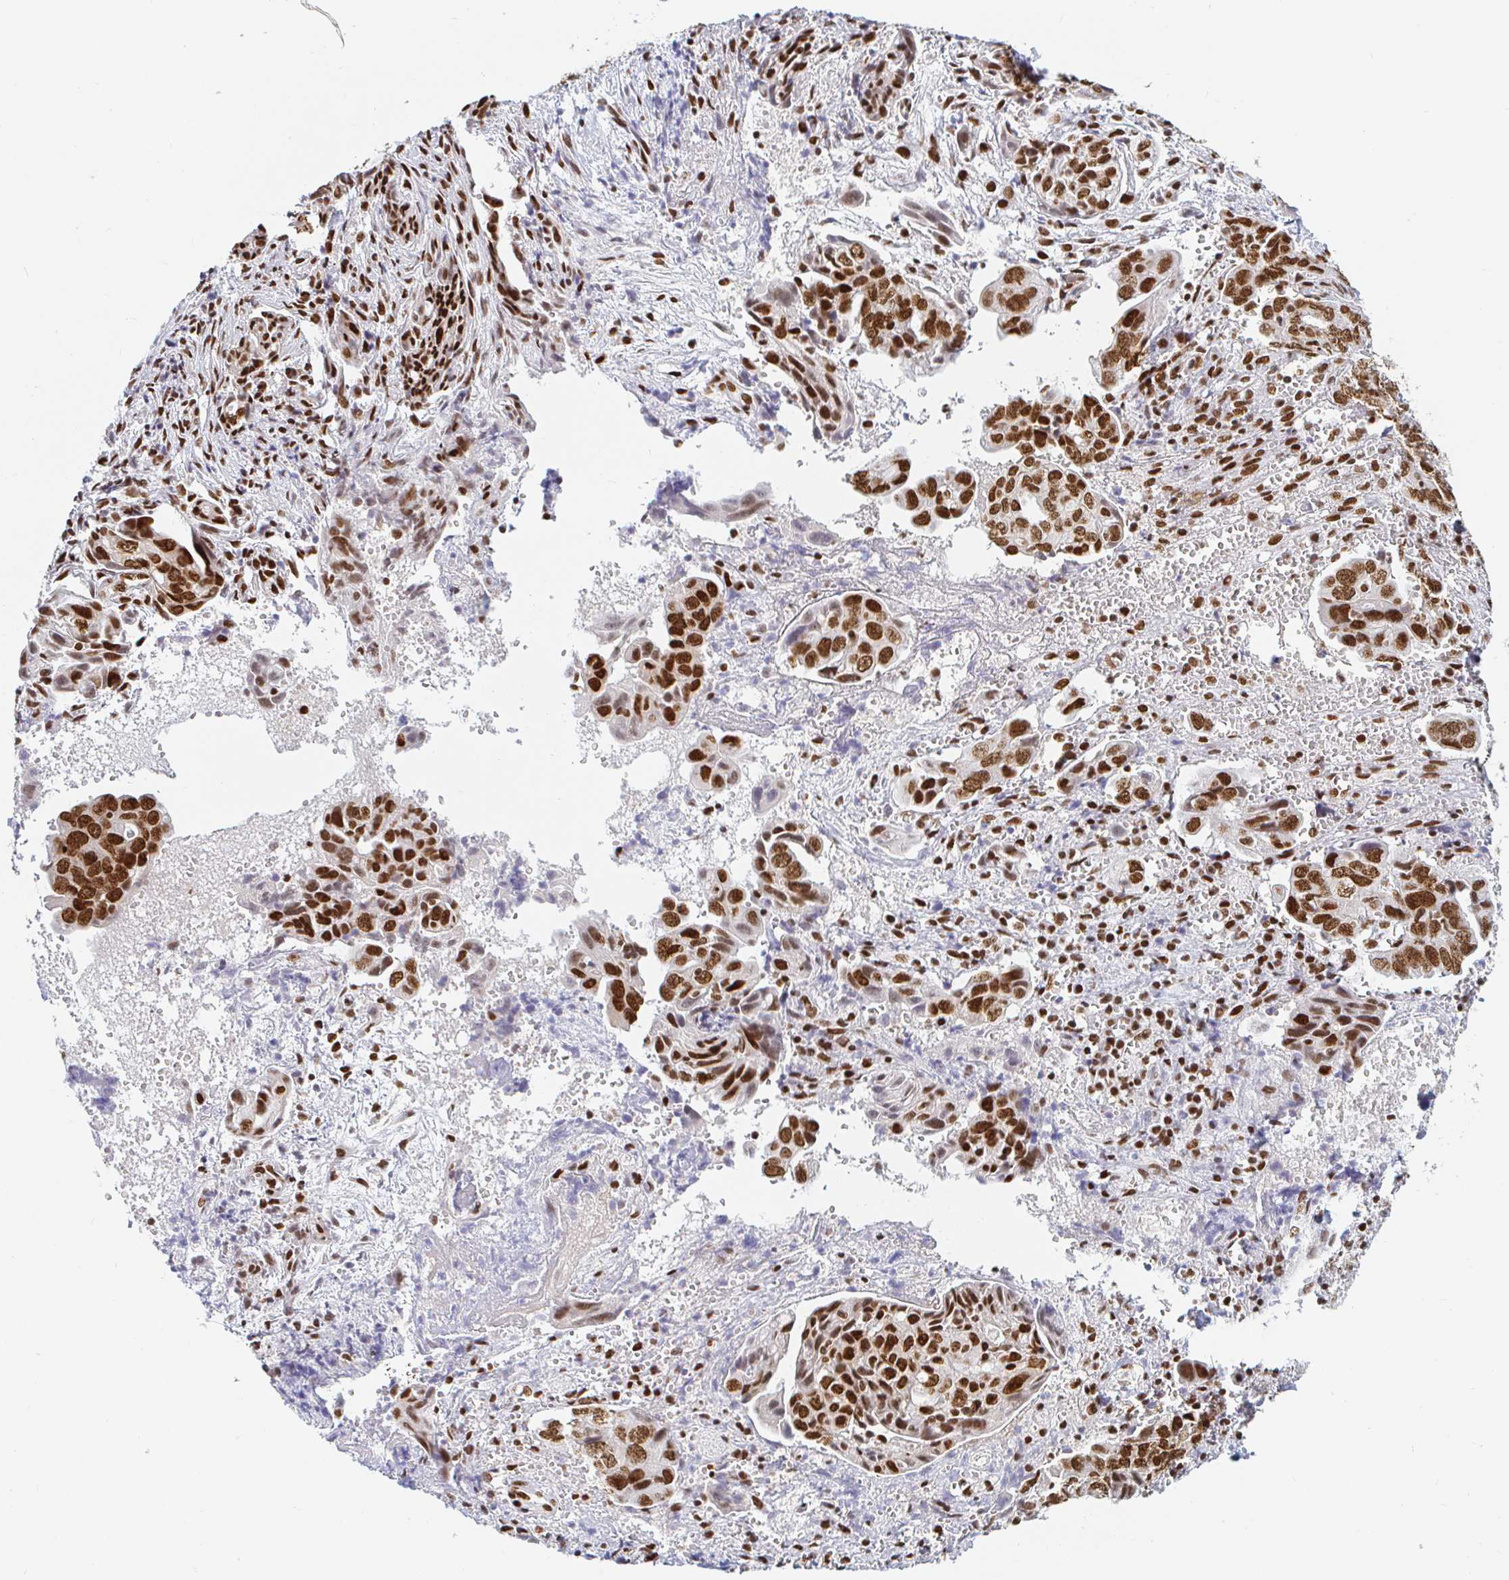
{"staining": {"intensity": "strong", "quantity": ">75%", "location": "nuclear"}, "tissue": "ovarian cancer", "cell_type": "Tumor cells", "image_type": "cancer", "snomed": [{"axis": "morphology", "description": "Carcinoma, endometroid"}, {"axis": "topography", "description": "Ovary"}], "caption": "A brown stain shows strong nuclear staining of a protein in endometroid carcinoma (ovarian) tumor cells.", "gene": "RBMX", "patient": {"sex": "female", "age": 70}}